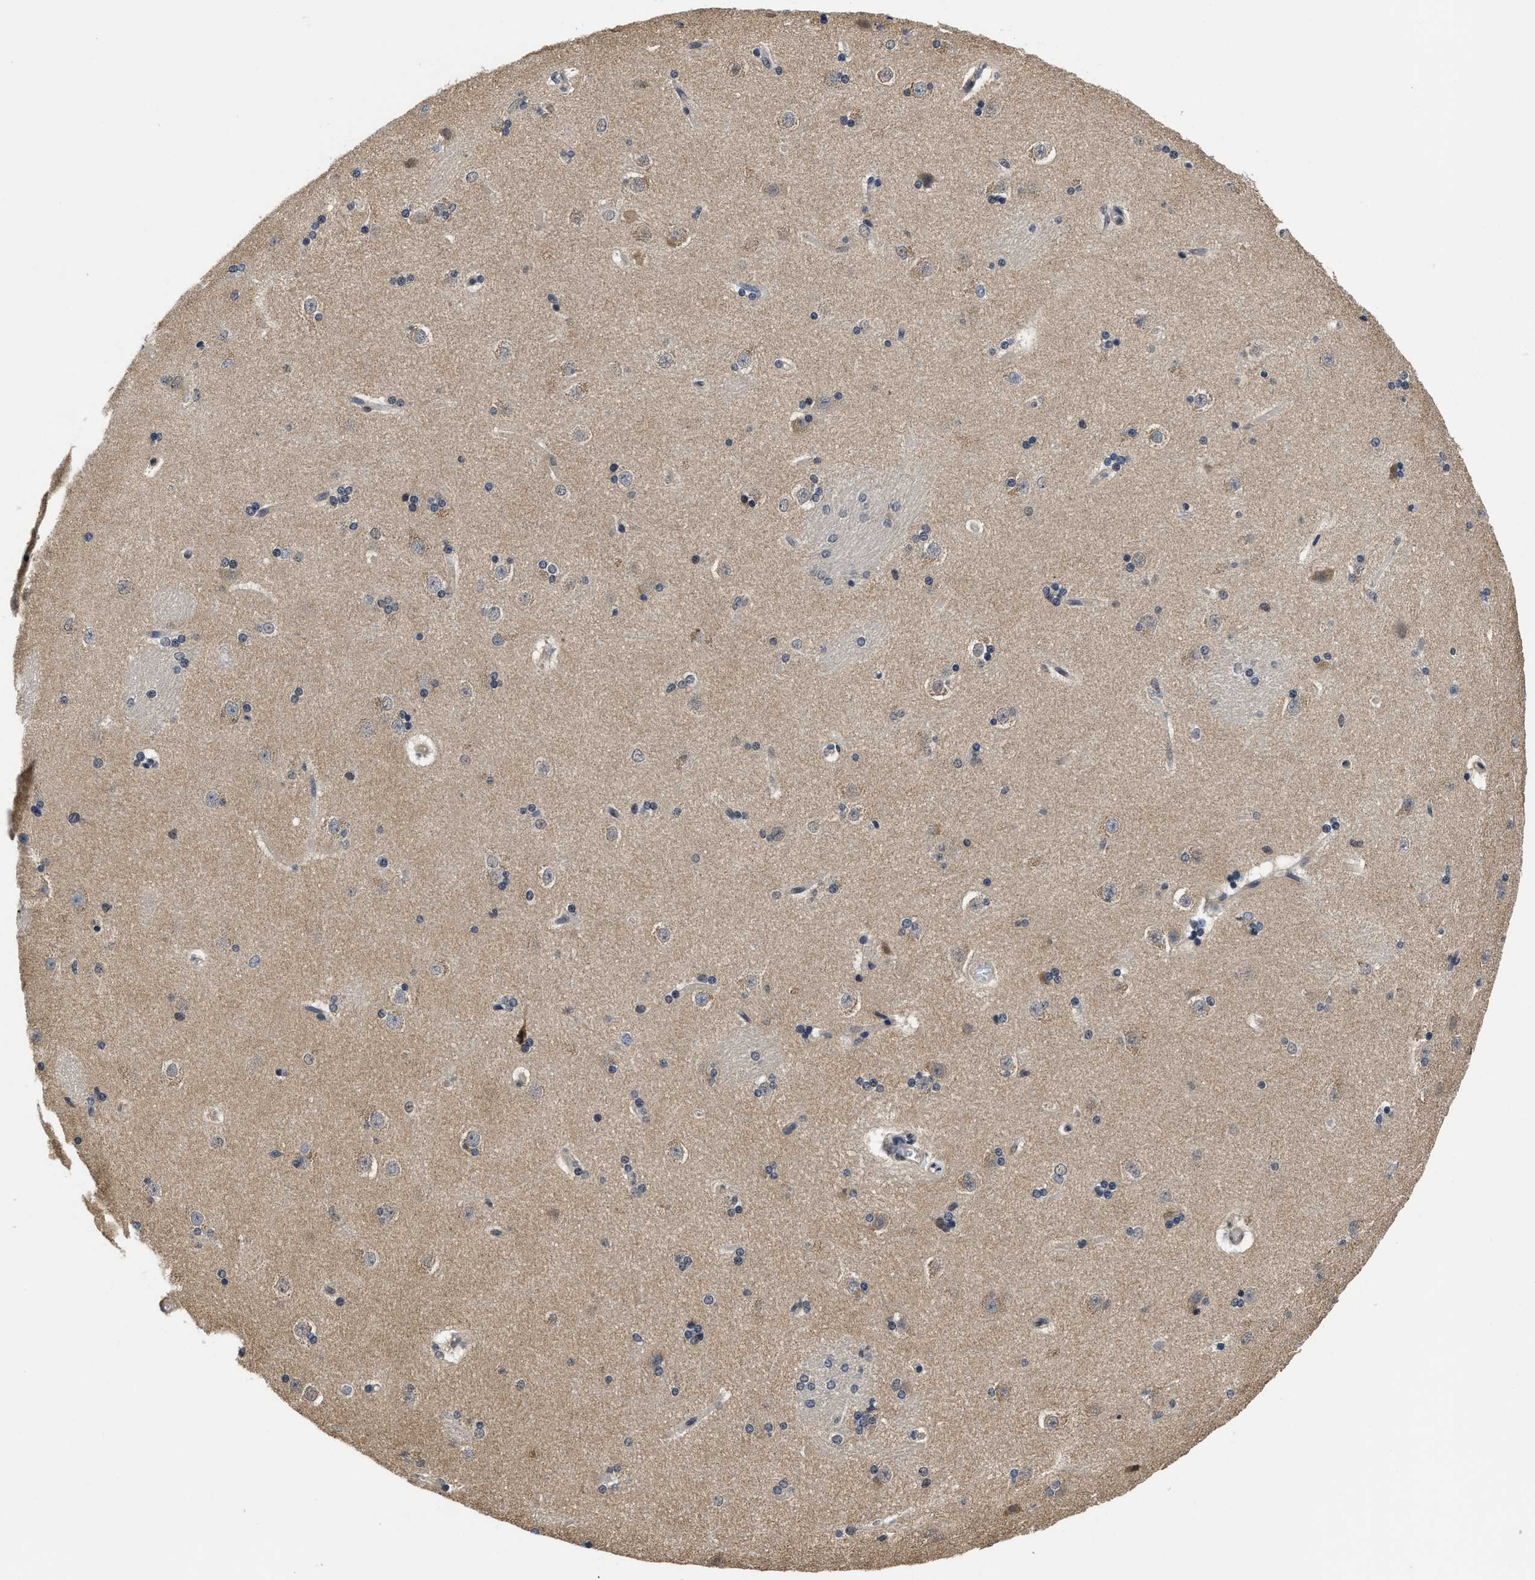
{"staining": {"intensity": "weak", "quantity": "<25%", "location": "cytoplasmic/membranous"}, "tissue": "caudate", "cell_type": "Glial cells", "image_type": "normal", "snomed": [{"axis": "morphology", "description": "Normal tissue, NOS"}, {"axis": "topography", "description": "Lateral ventricle wall"}], "caption": "Caudate was stained to show a protein in brown. There is no significant positivity in glial cells. Brightfield microscopy of immunohistochemistry stained with DAB (brown) and hematoxylin (blue), captured at high magnification.", "gene": "MCOLN2", "patient": {"sex": "female", "age": 19}}